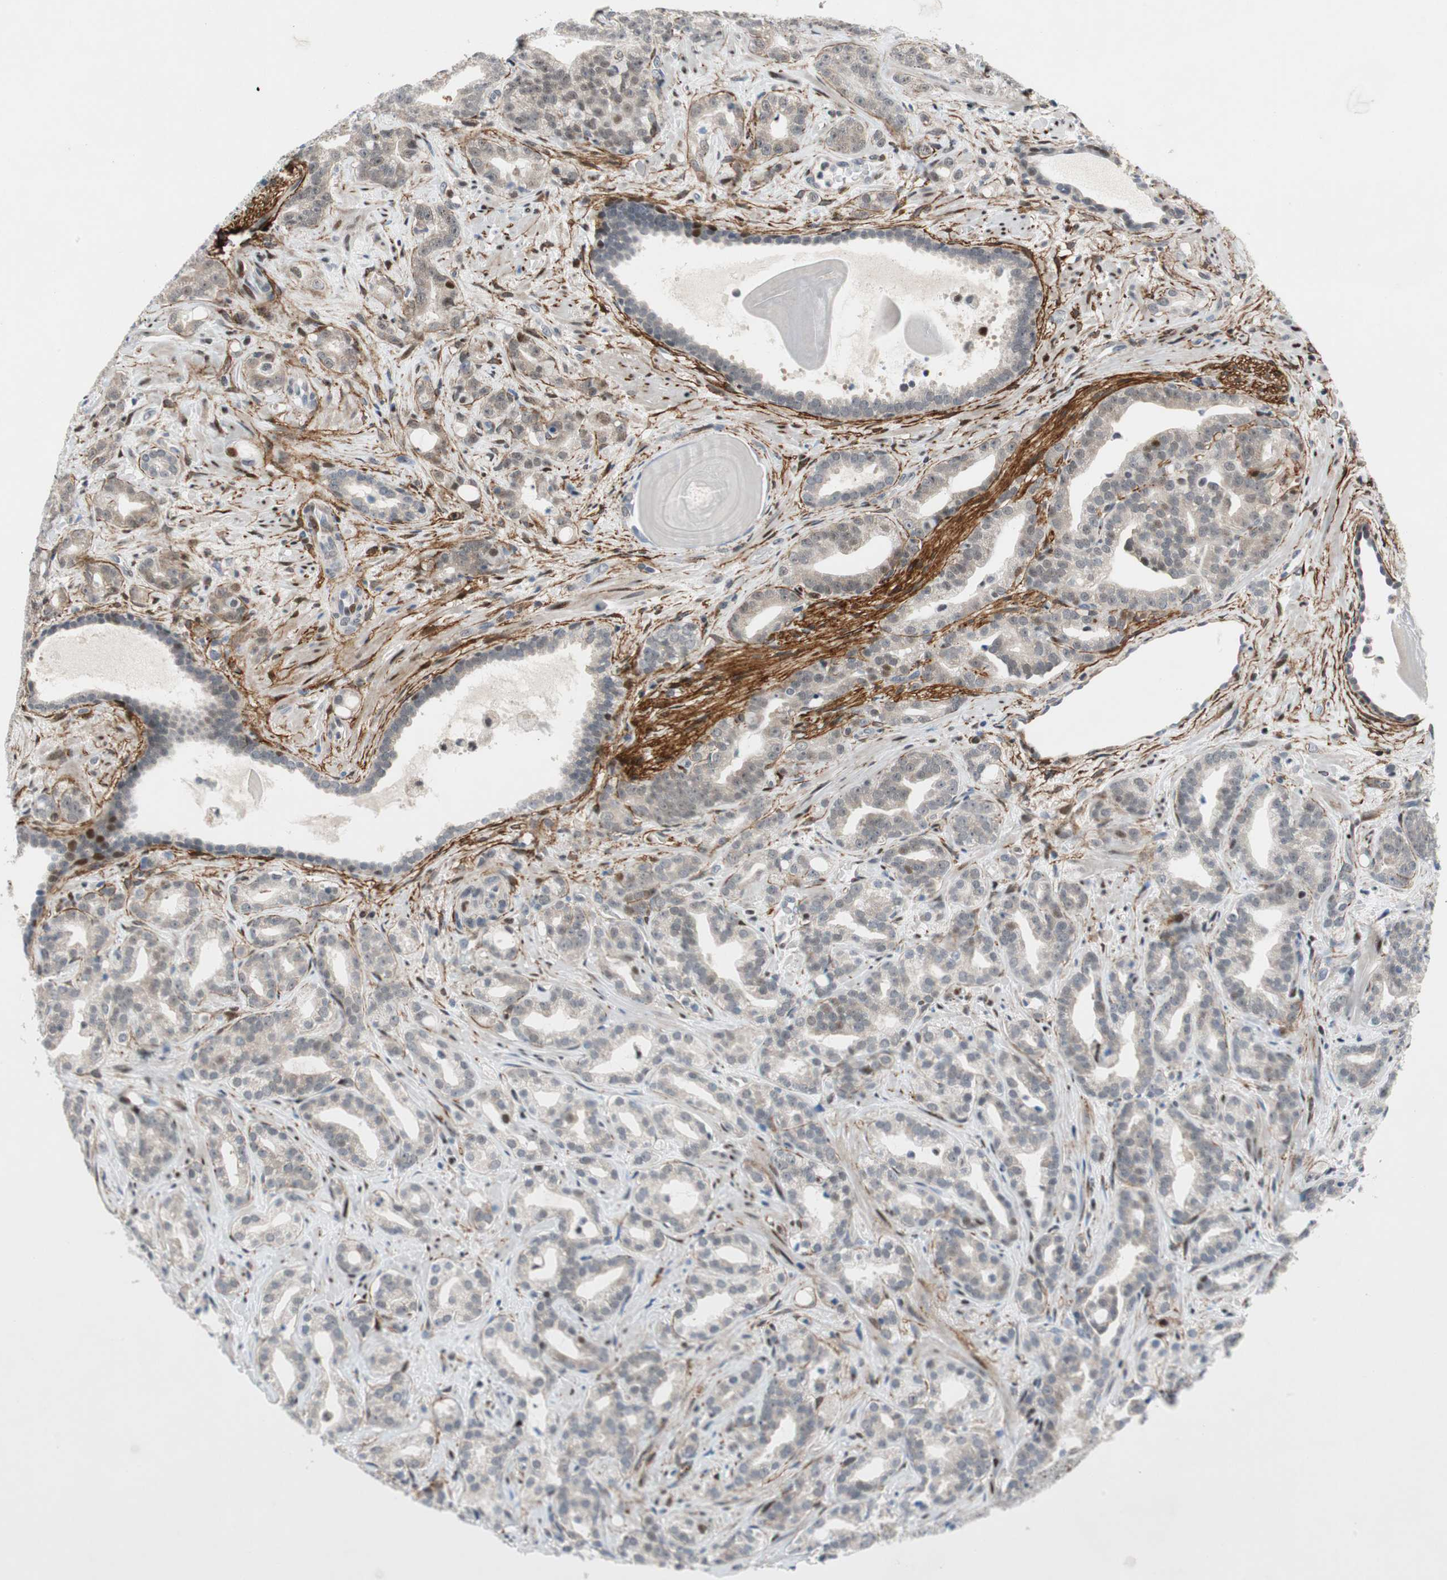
{"staining": {"intensity": "strong", "quantity": "<25%", "location": "nuclear"}, "tissue": "prostate cancer", "cell_type": "Tumor cells", "image_type": "cancer", "snomed": [{"axis": "morphology", "description": "Adenocarcinoma, Low grade"}, {"axis": "topography", "description": "Prostate"}], "caption": "A photomicrograph of human prostate cancer (adenocarcinoma (low-grade)) stained for a protein demonstrates strong nuclear brown staining in tumor cells.", "gene": "FBXO44", "patient": {"sex": "male", "age": 63}}